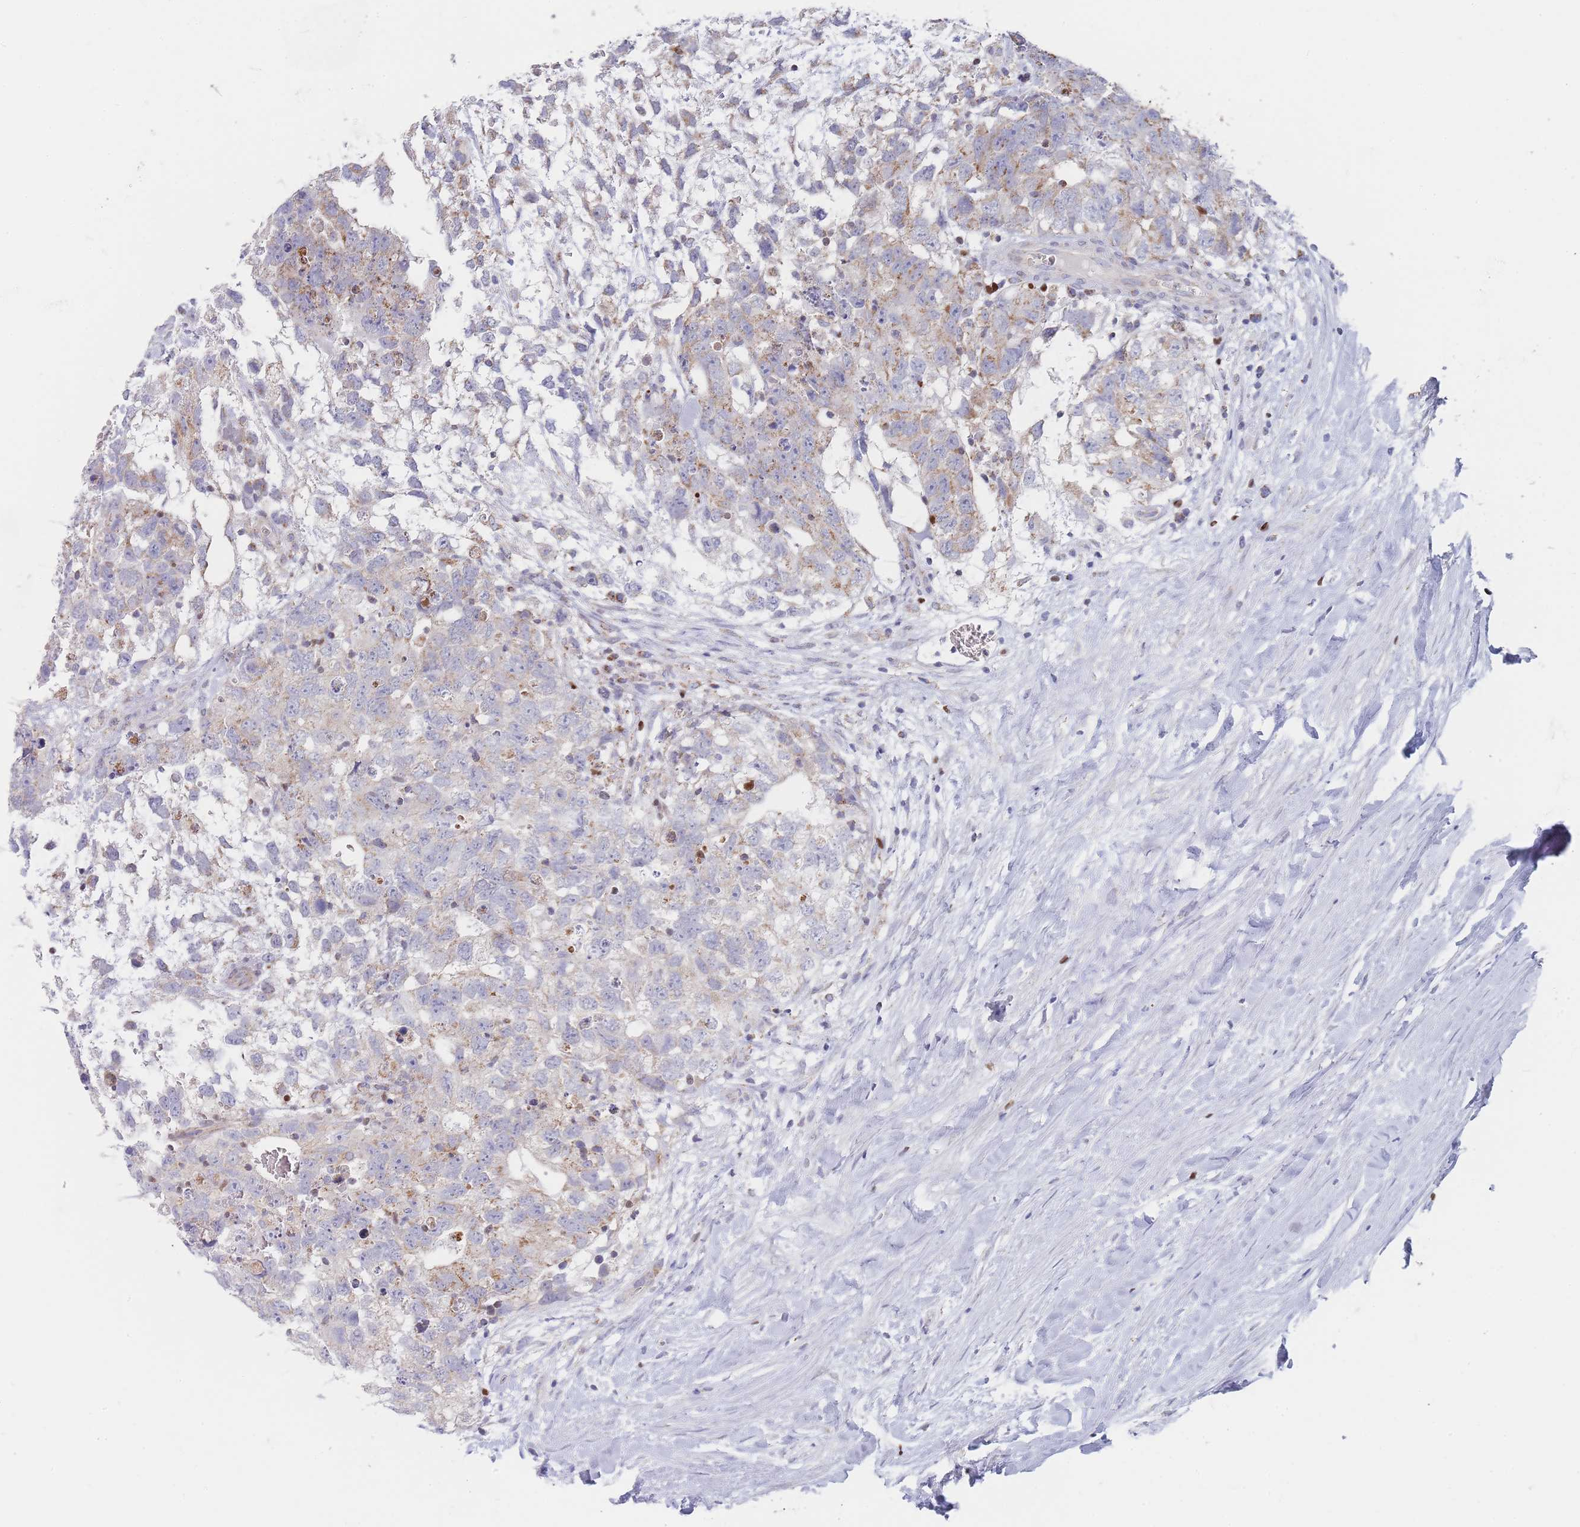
{"staining": {"intensity": "weak", "quantity": "<25%", "location": "cytoplasmic/membranous"}, "tissue": "testis cancer", "cell_type": "Tumor cells", "image_type": "cancer", "snomed": [{"axis": "morphology", "description": "Seminoma, NOS"}, {"axis": "morphology", "description": "Carcinoma, Embryonal, NOS"}, {"axis": "topography", "description": "Testis"}], "caption": "A photomicrograph of human testis cancer is negative for staining in tumor cells.", "gene": "IKZF4", "patient": {"sex": "male", "age": 29}}